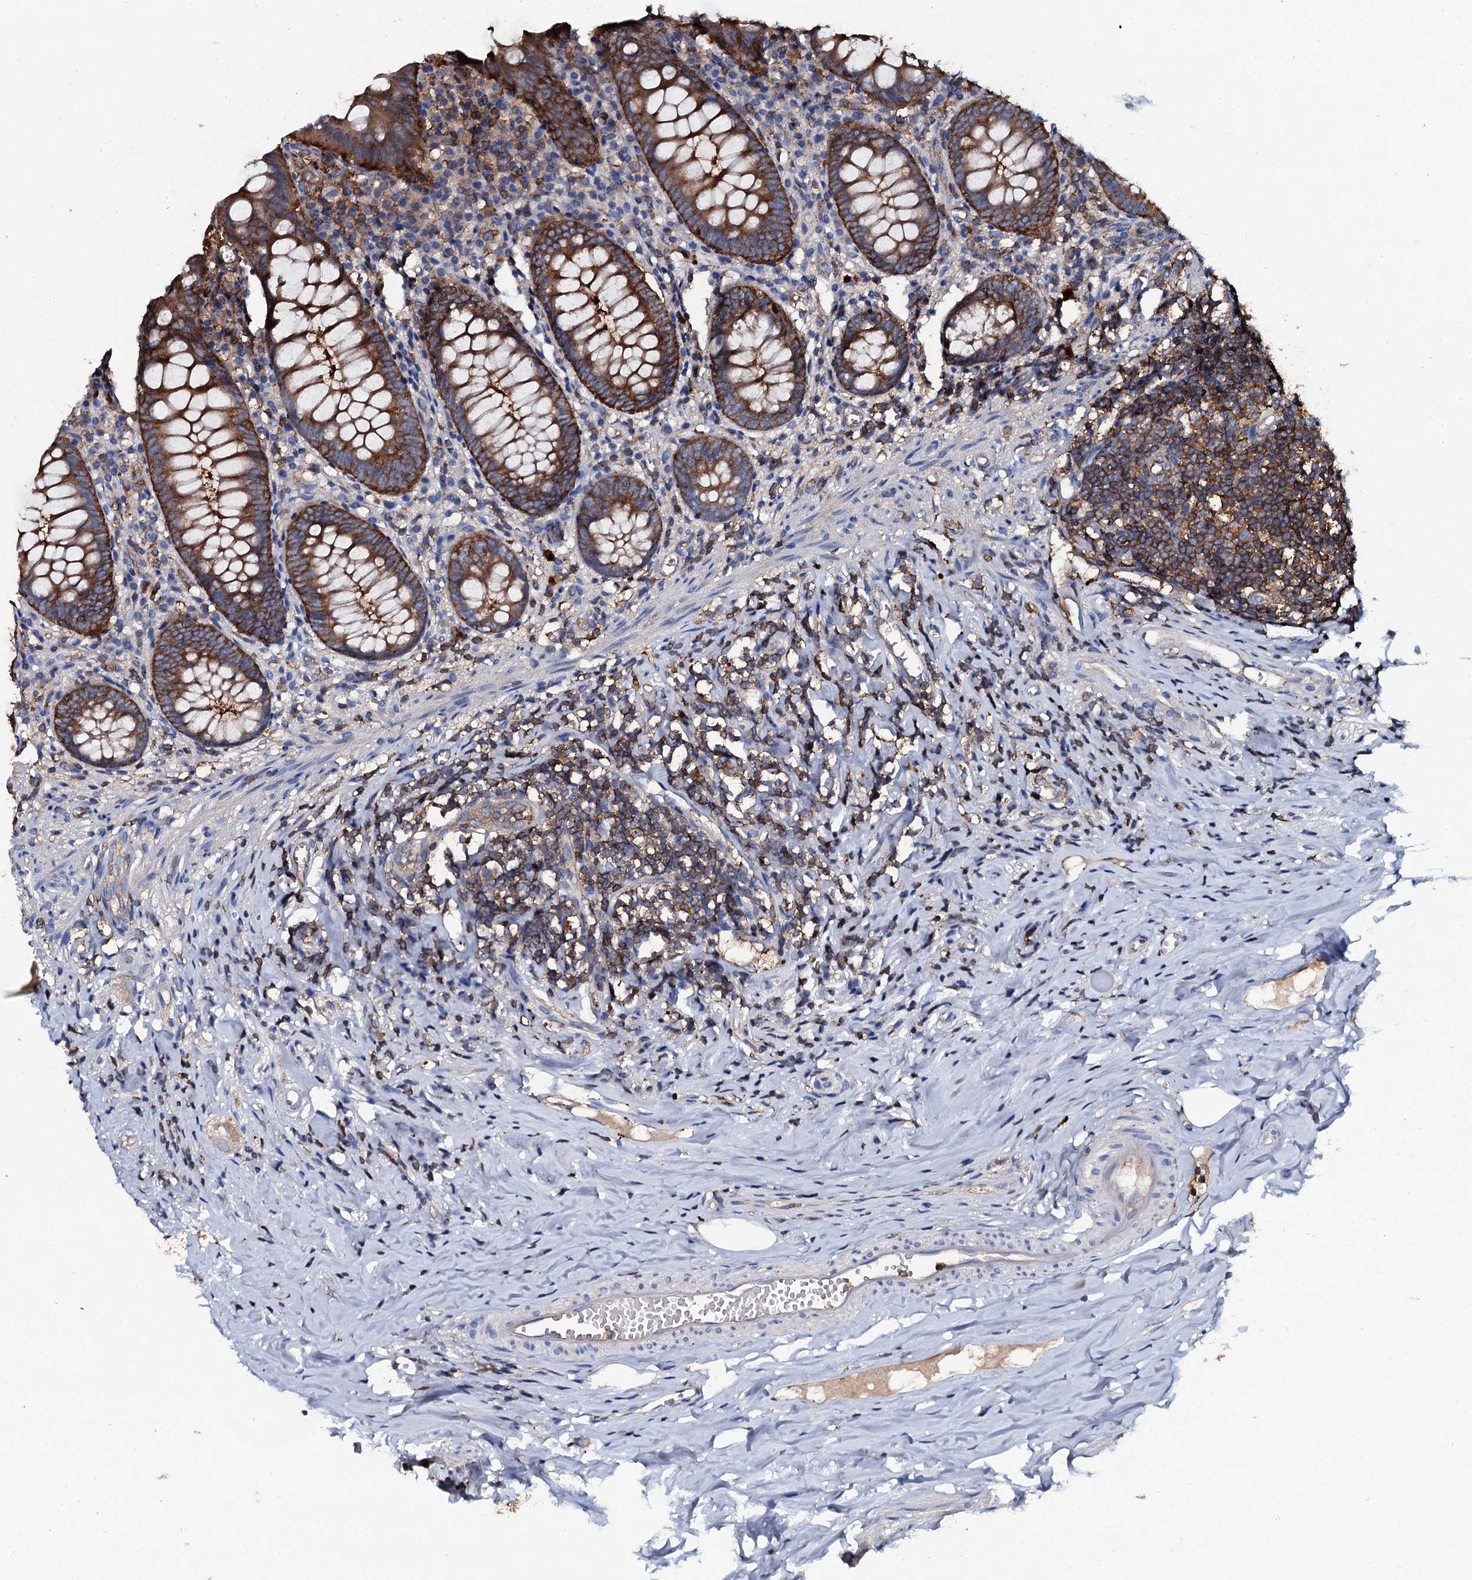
{"staining": {"intensity": "moderate", "quantity": ">75%", "location": "cytoplasmic/membranous"}, "tissue": "appendix", "cell_type": "Glandular cells", "image_type": "normal", "snomed": [{"axis": "morphology", "description": "Normal tissue, NOS"}, {"axis": "topography", "description": "Appendix"}], "caption": "Benign appendix was stained to show a protein in brown. There is medium levels of moderate cytoplasmic/membranous staining in about >75% of glandular cells.", "gene": "MS4A4E", "patient": {"sex": "female", "age": 51}}